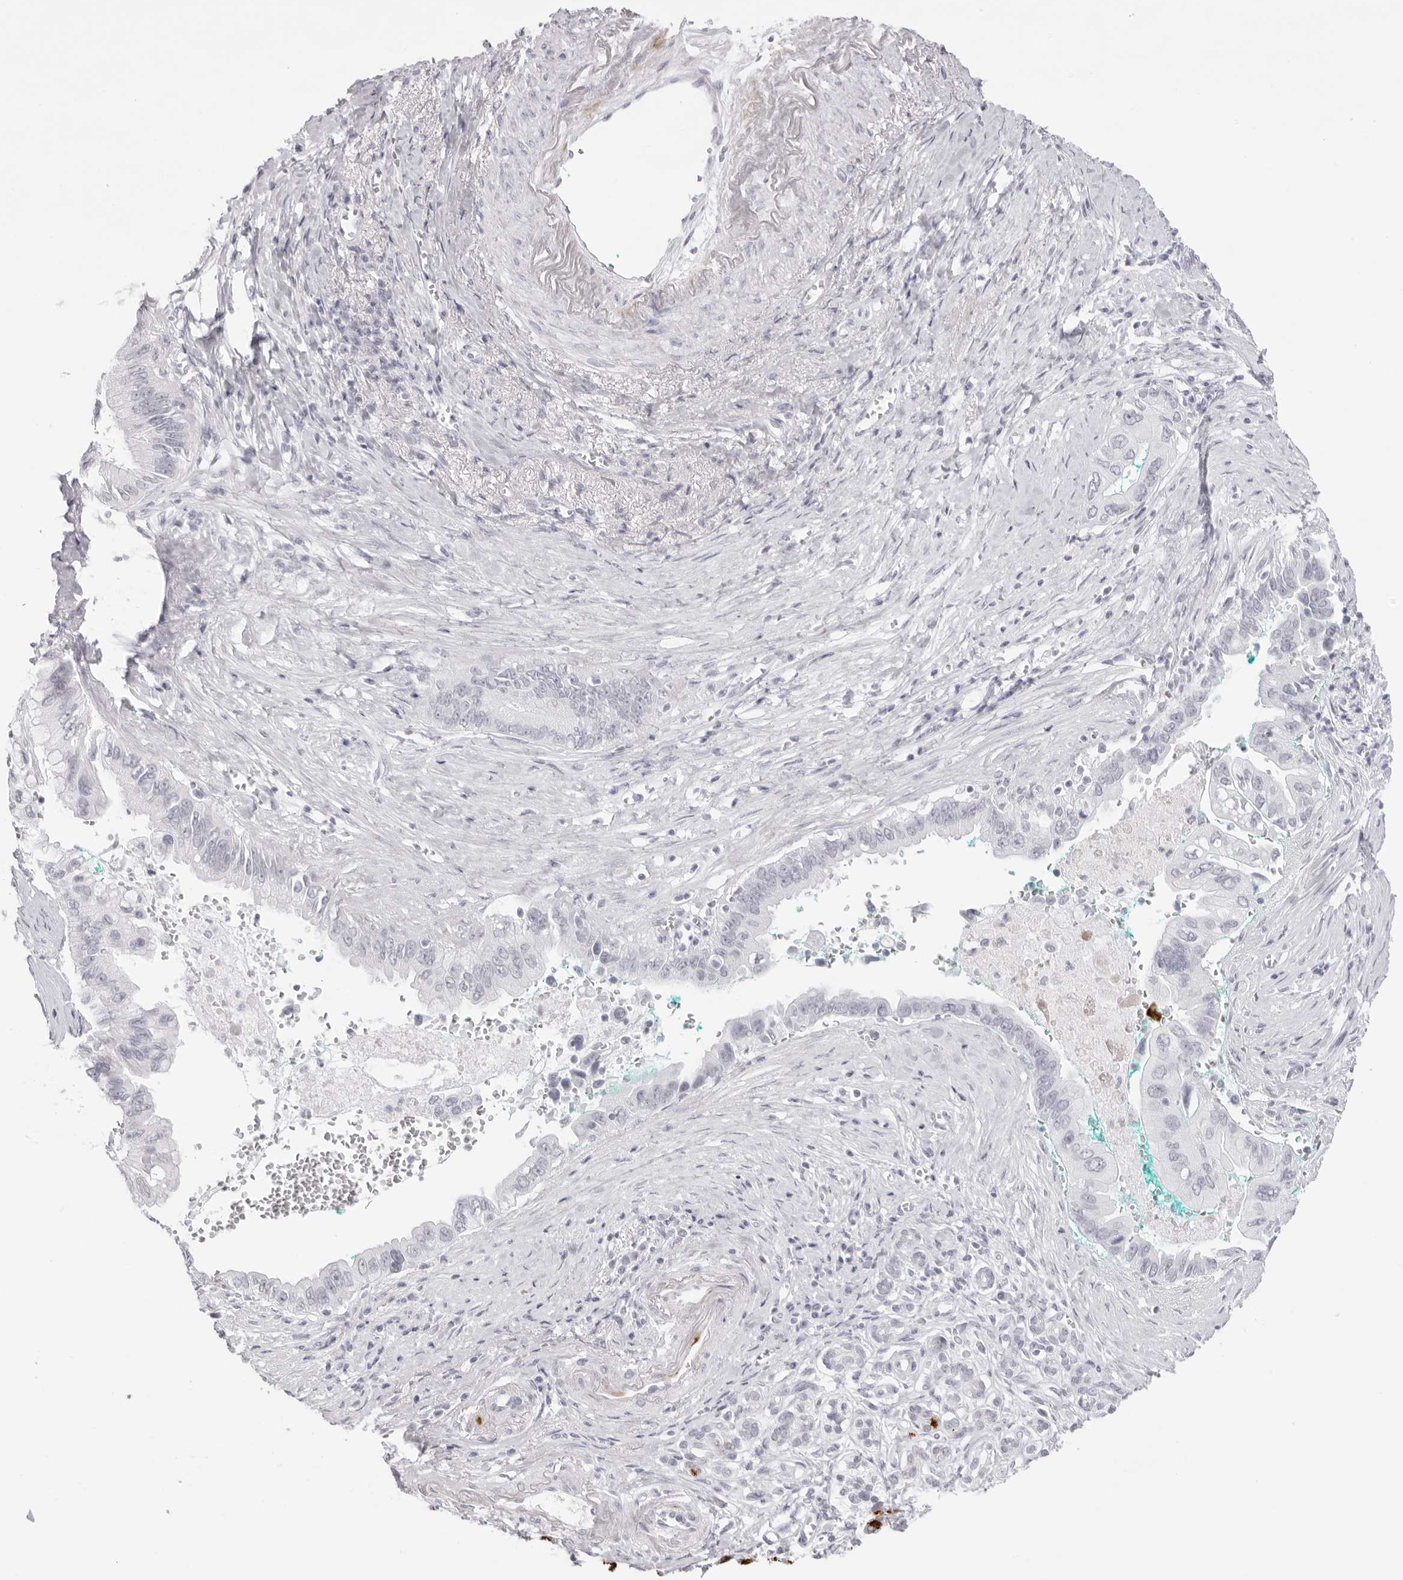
{"staining": {"intensity": "negative", "quantity": "none", "location": "none"}, "tissue": "pancreatic cancer", "cell_type": "Tumor cells", "image_type": "cancer", "snomed": [{"axis": "morphology", "description": "Adenocarcinoma, NOS"}, {"axis": "topography", "description": "Pancreas"}], "caption": "Photomicrograph shows no protein positivity in tumor cells of pancreatic cancer tissue.", "gene": "KLK12", "patient": {"sex": "male", "age": 78}}